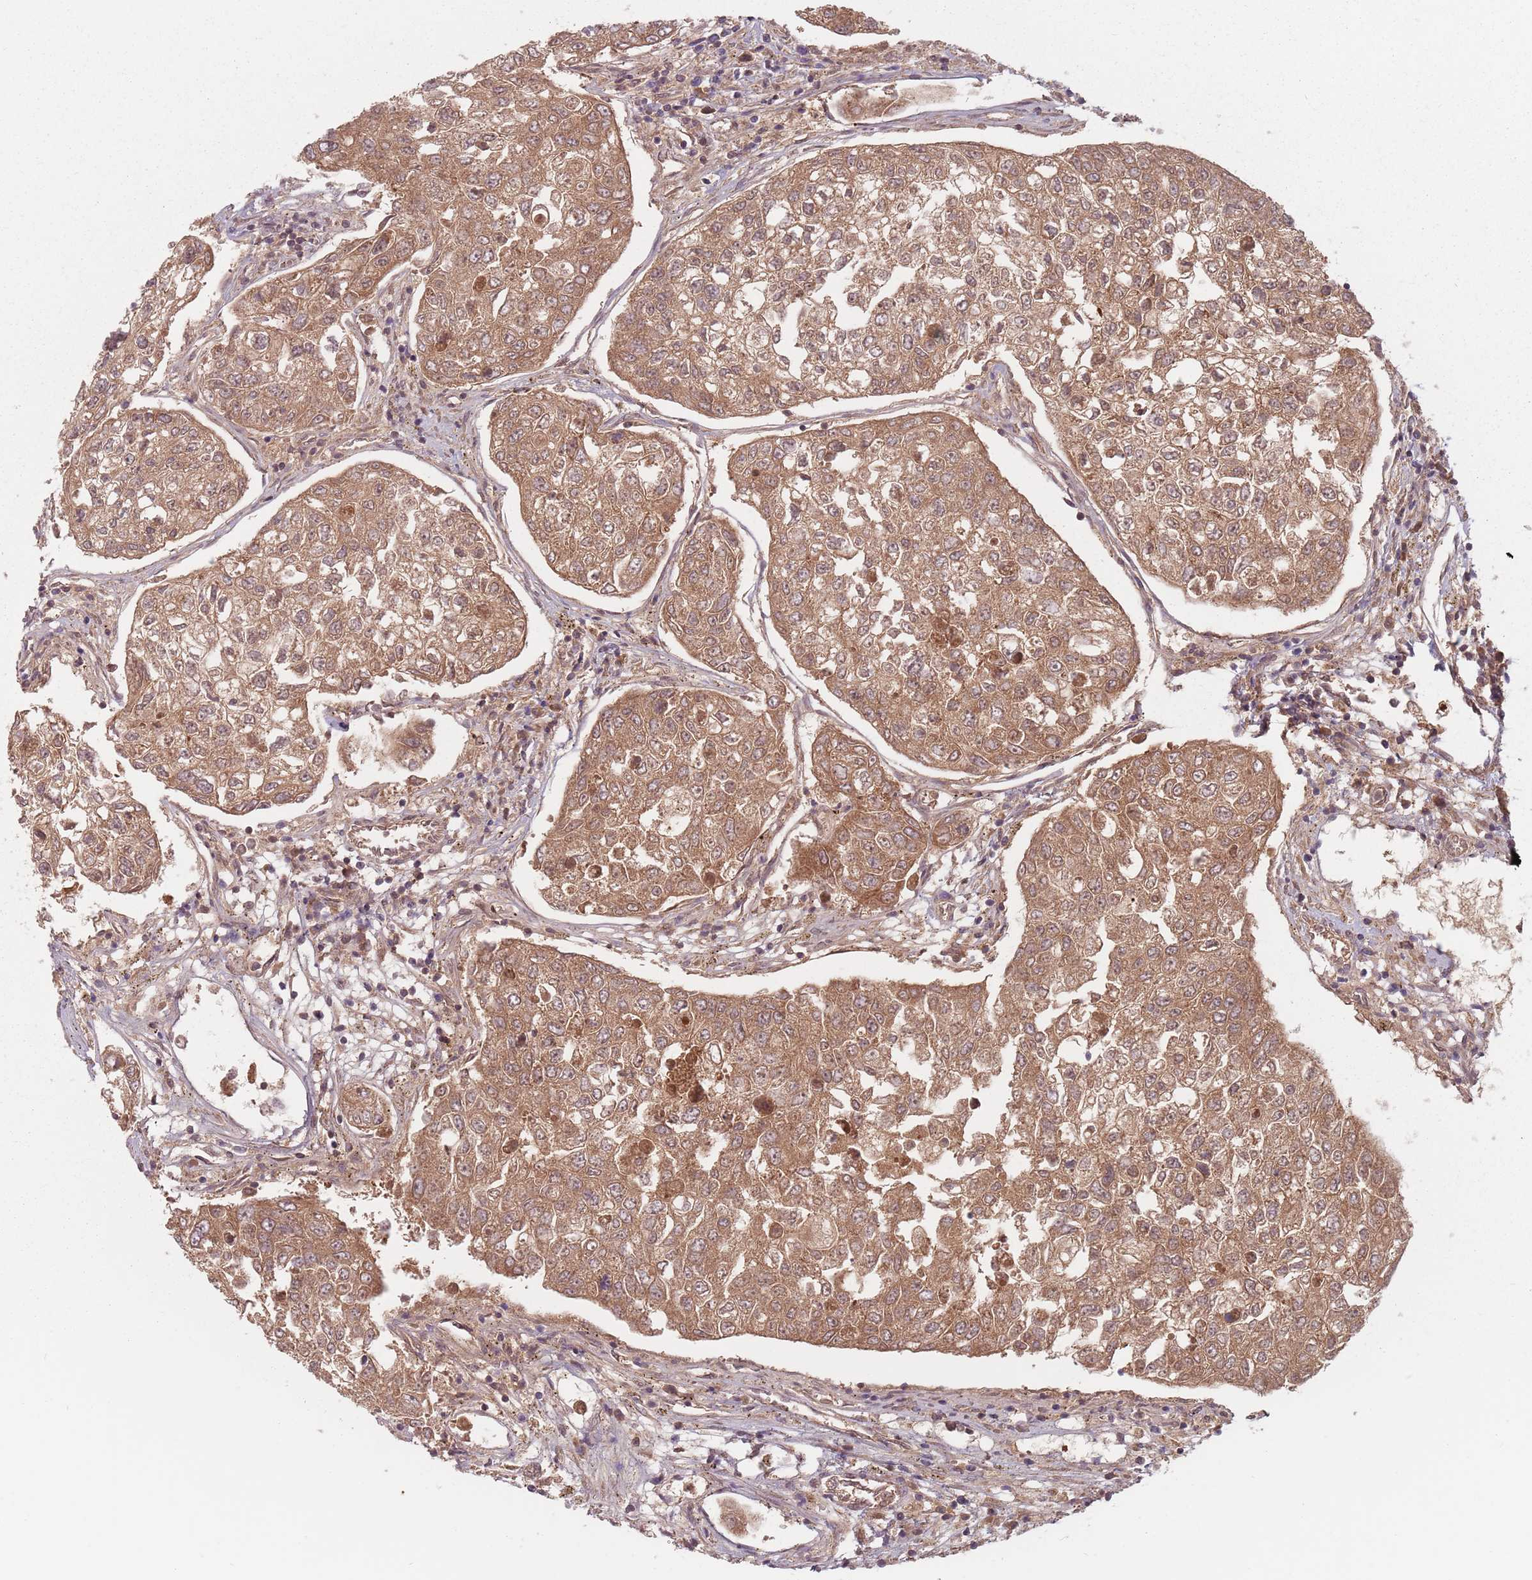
{"staining": {"intensity": "moderate", "quantity": ">75%", "location": "cytoplasmic/membranous,nuclear"}, "tissue": "urothelial cancer", "cell_type": "Tumor cells", "image_type": "cancer", "snomed": [{"axis": "morphology", "description": "Urothelial carcinoma, High grade"}, {"axis": "topography", "description": "Lymph node"}, {"axis": "topography", "description": "Urinary bladder"}], "caption": "Immunohistochemical staining of human urothelial cancer demonstrates medium levels of moderate cytoplasmic/membranous and nuclear protein positivity in about >75% of tumor cells.", "gene": "NAXE", "patient": {"sex": "male", "age": 51}}